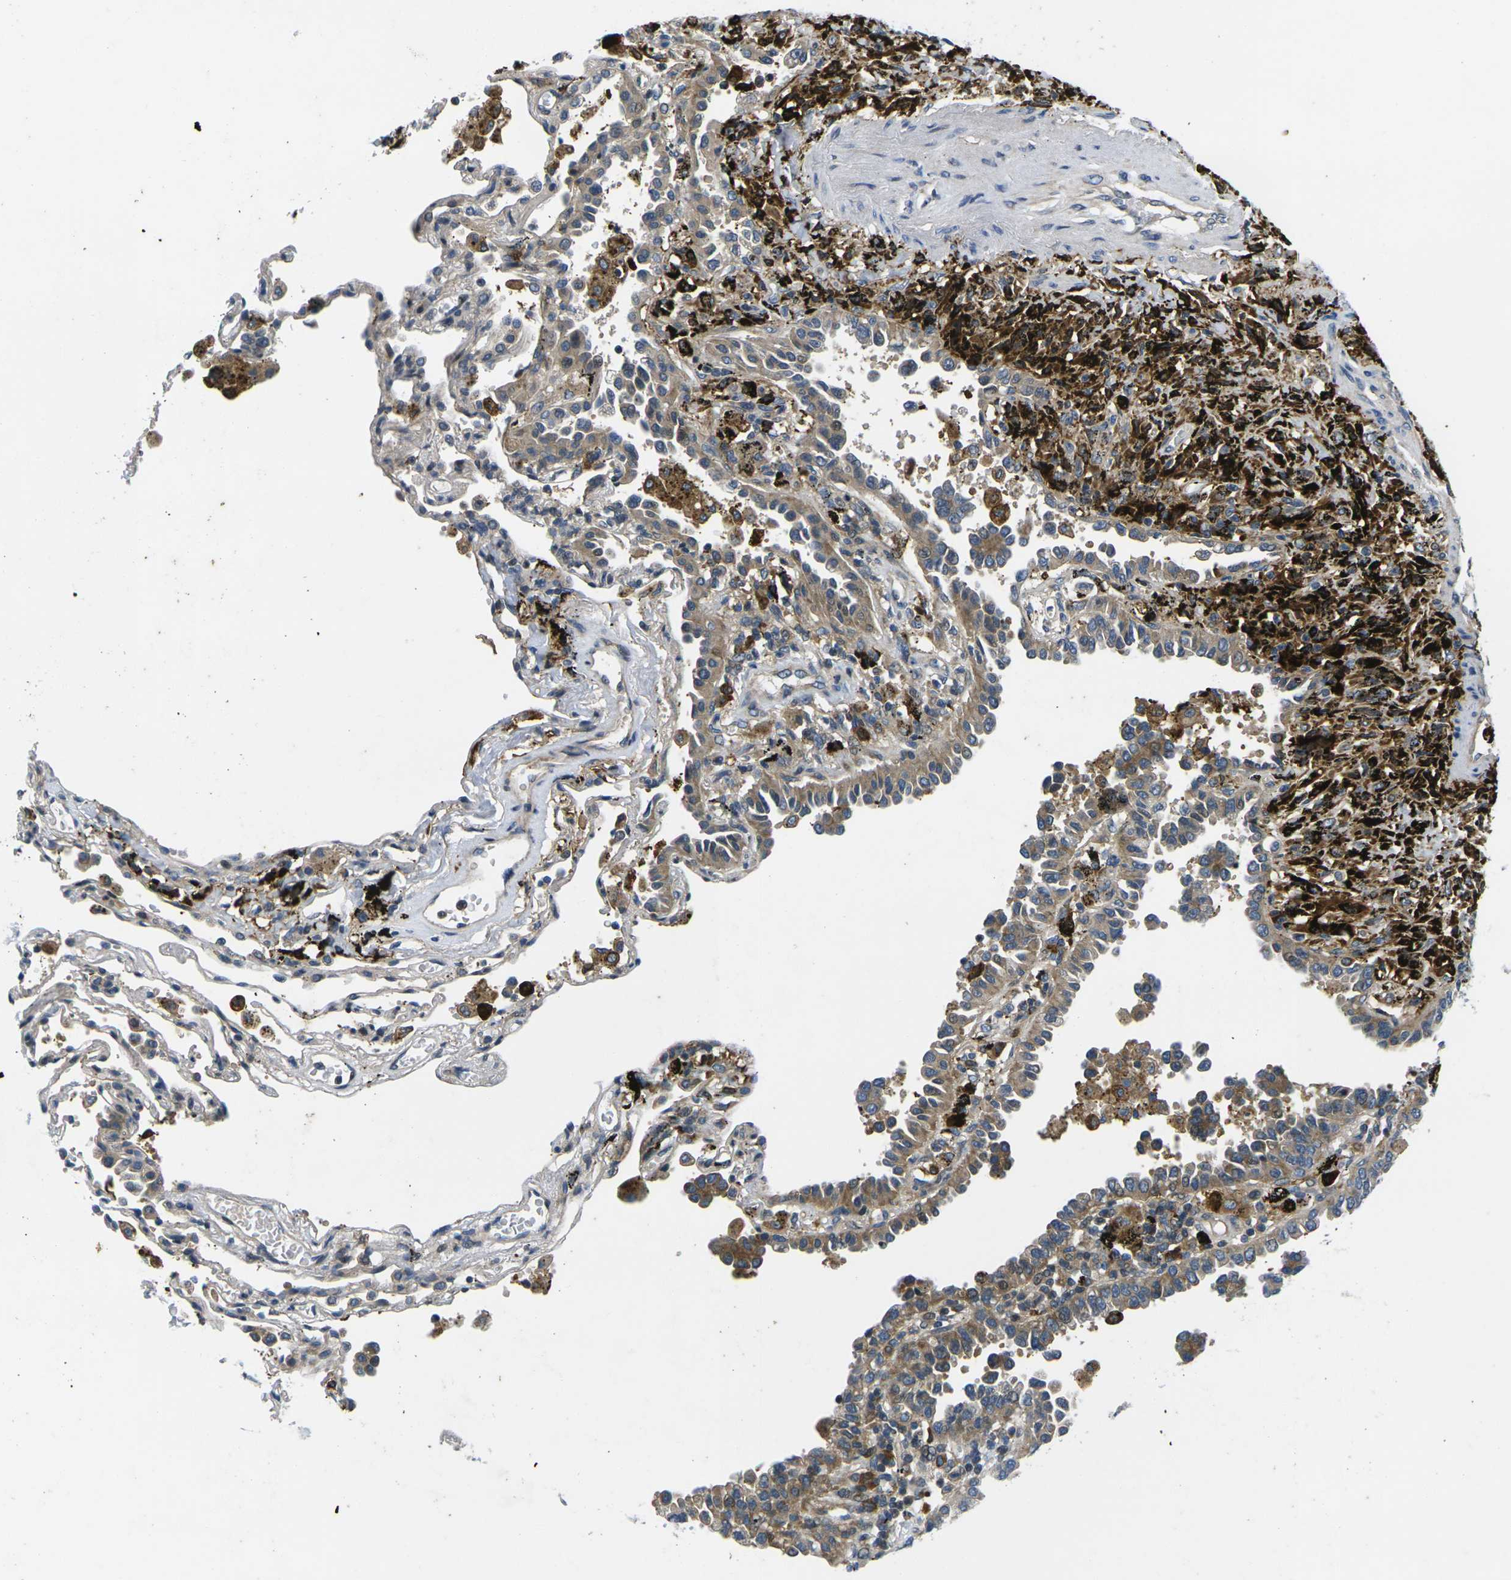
{"staining": {"intensity": "weak", "quantity": ">75%", "location": "cytoplasmic/membranous"}, "tissue": "lung cancer", "cell_type": "Tumor cells", "image_type": "cancer", "snomed": [{"axis": "morphology", "description": "Normal tissue, NOS"}, {"axis": "morphology", "description": "Adenocarcinoma, NOS"}, {"axis": "topography", "description": "Lung"}], "caption": "Lung cancer (adenocarcinoma) stained with DAB immunohistochemistry (IHC) displays low levels of weak cytoplasmic/membranous expression in approximately >75% of tumor cells.", "gene": "ROBO2", "patient": {"sex": "male", "age": 59}}